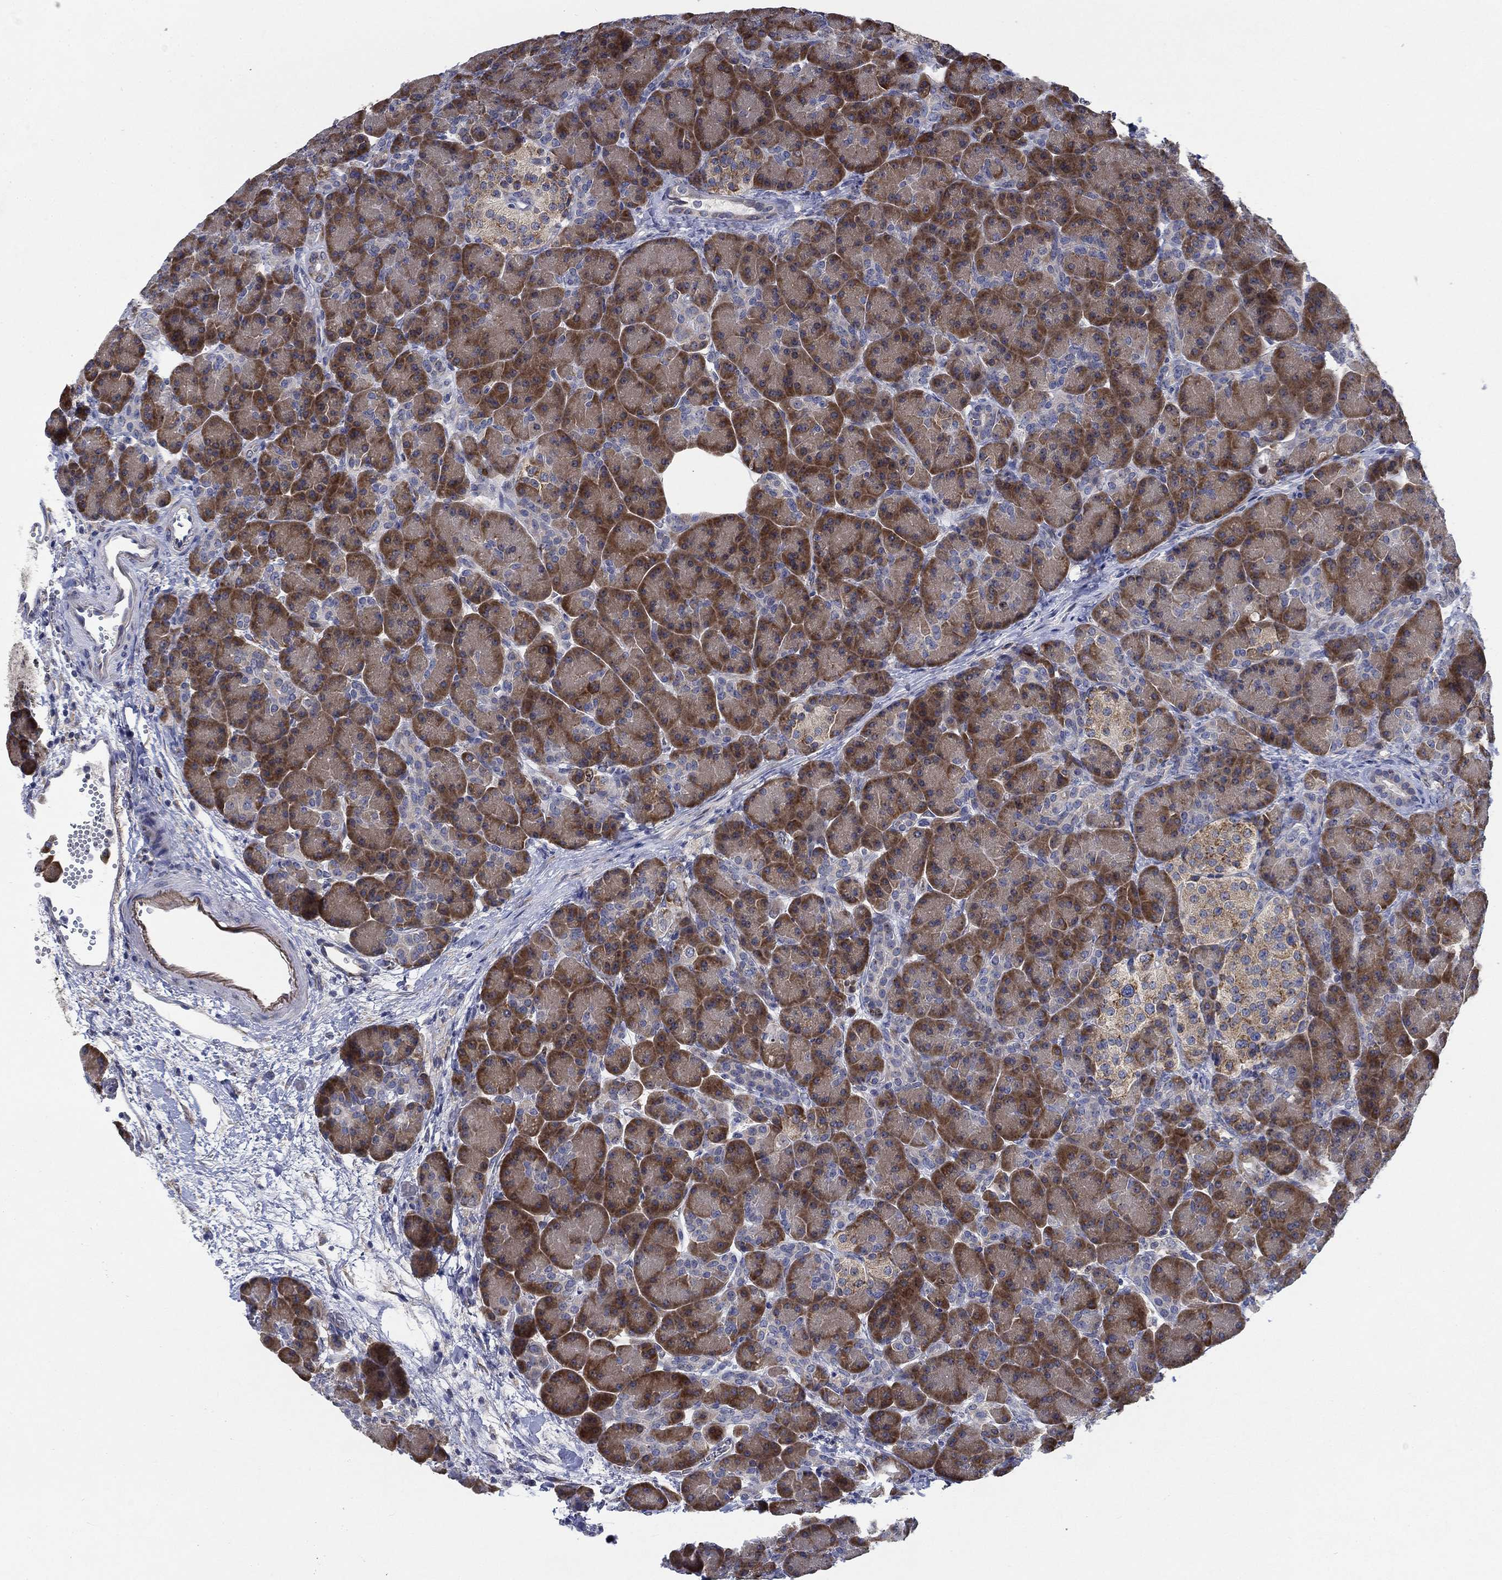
{"staining": {"intensity": "strong", "quantity": "25%-75%", "location": "cytoplasmic/membranous"}, "tissue": "pancreas", "cell_type": "Exocrine glandular cells", "image_type": "normal", "snomed": [{"axis": "morphology", "description": "Normal tissue, NOS"}, {"axis": "topography", "description": "Pancreas"}], "caption": "IHC of normal human pancreas displays high levels of strong cytoplasmic/membranous positivity in about 25%-75% of exocrine glandular cells.", "gene": "MMP24", "patient": {"sex": "female", "age": 63}}